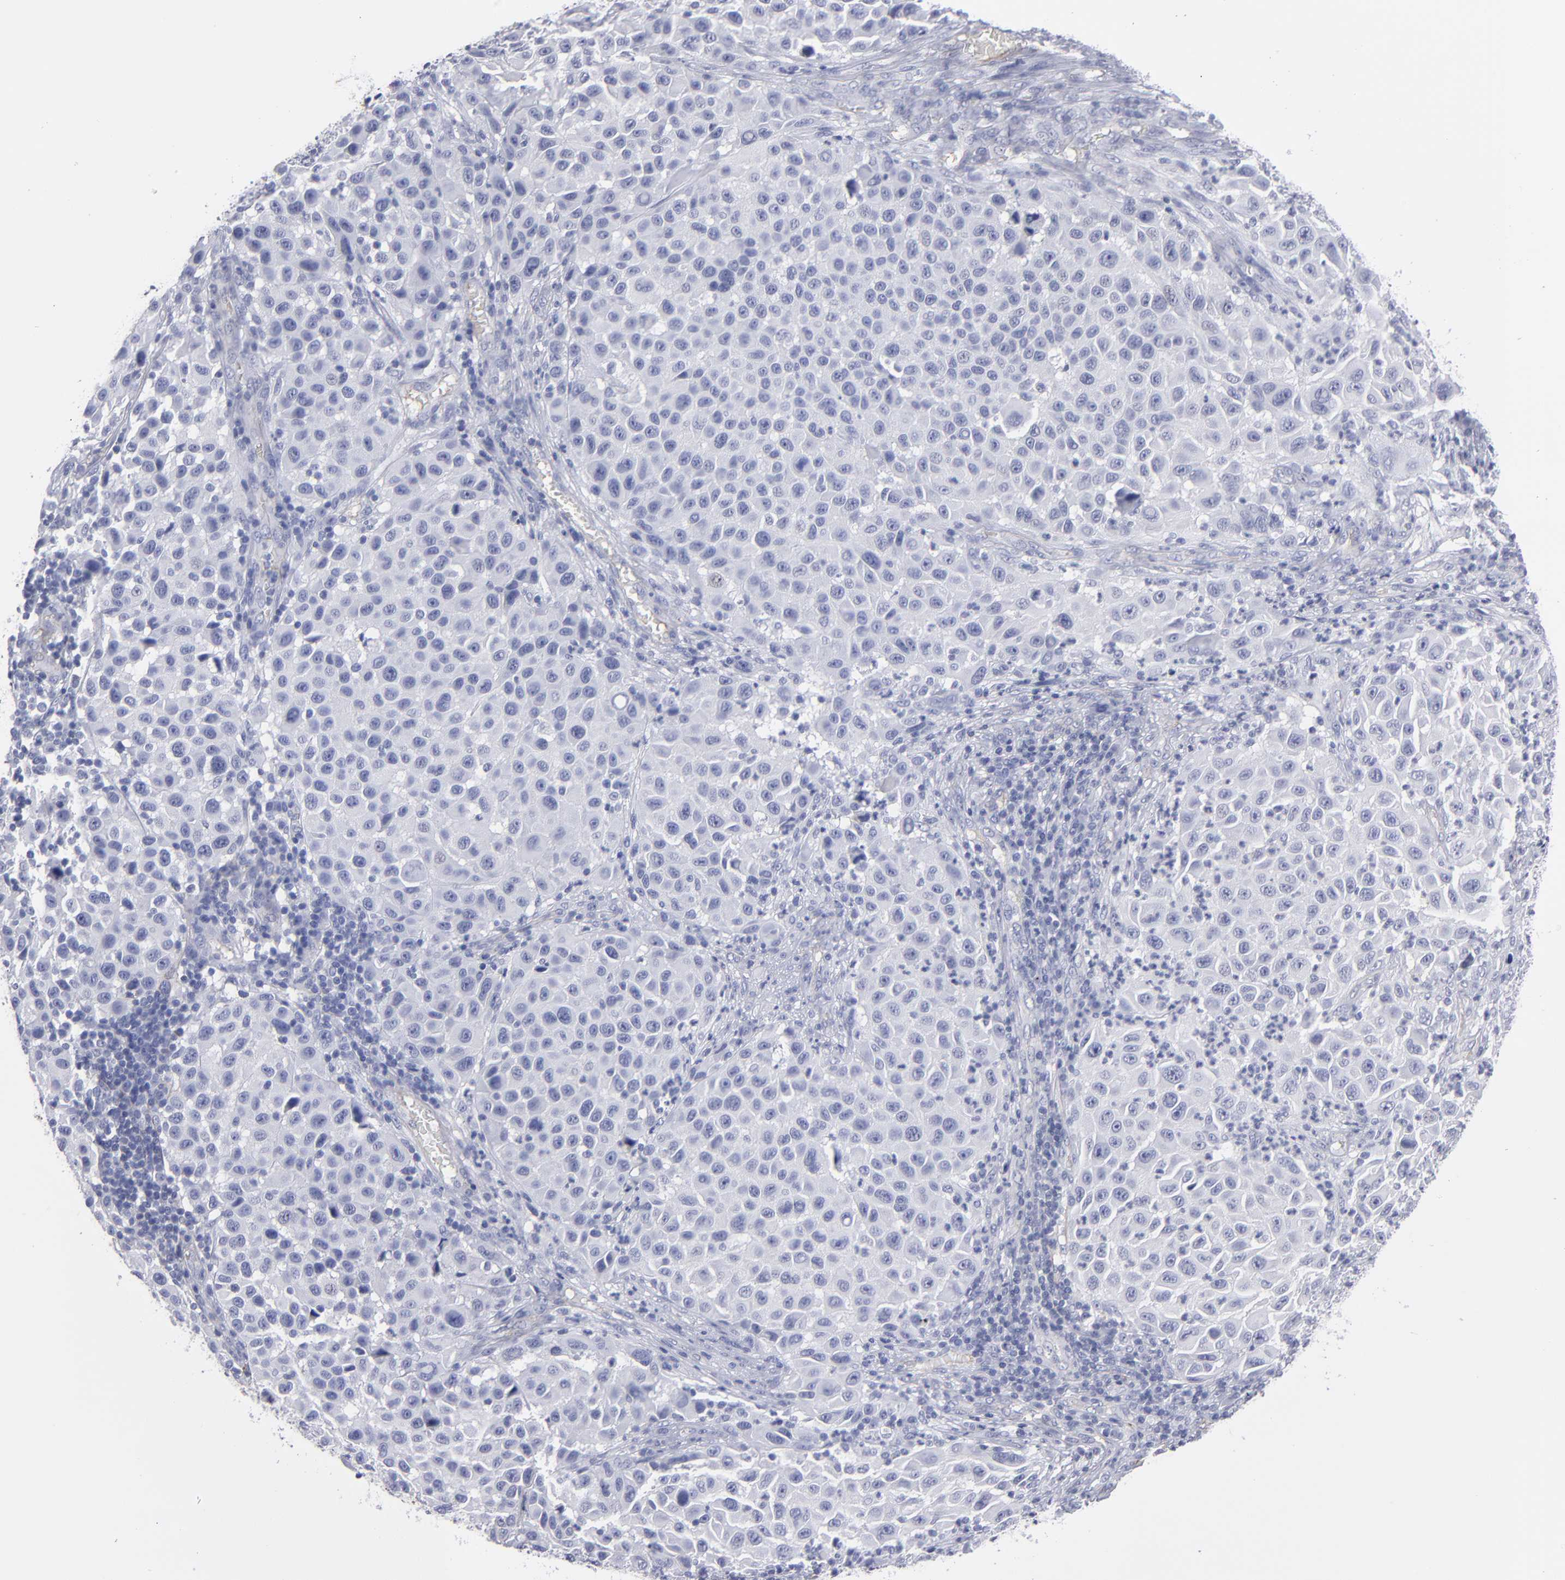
{"staining": {"intensity": "negative", "quantity": "none", "location": "none"}, "tissue": "melanoma", "cell_type": "Tumor cells", "image_type": "cancer", "snomed": [{"axis": "morphology", "description": "Malignant melanoma, Metastatic site"}, {"axis": "topography", "description": "Lymph node"}], "caption": "A histopathology image of human malignant melanoma (metastatic site) is negative for staining in tumor cells. (DAB (3,3'-diaminobenzidine) immunohistochemistry (IHC) with hematoxylin counter stain).", "gene": "TM4SF1", "patient": {"sex": "male", "age": 61}}